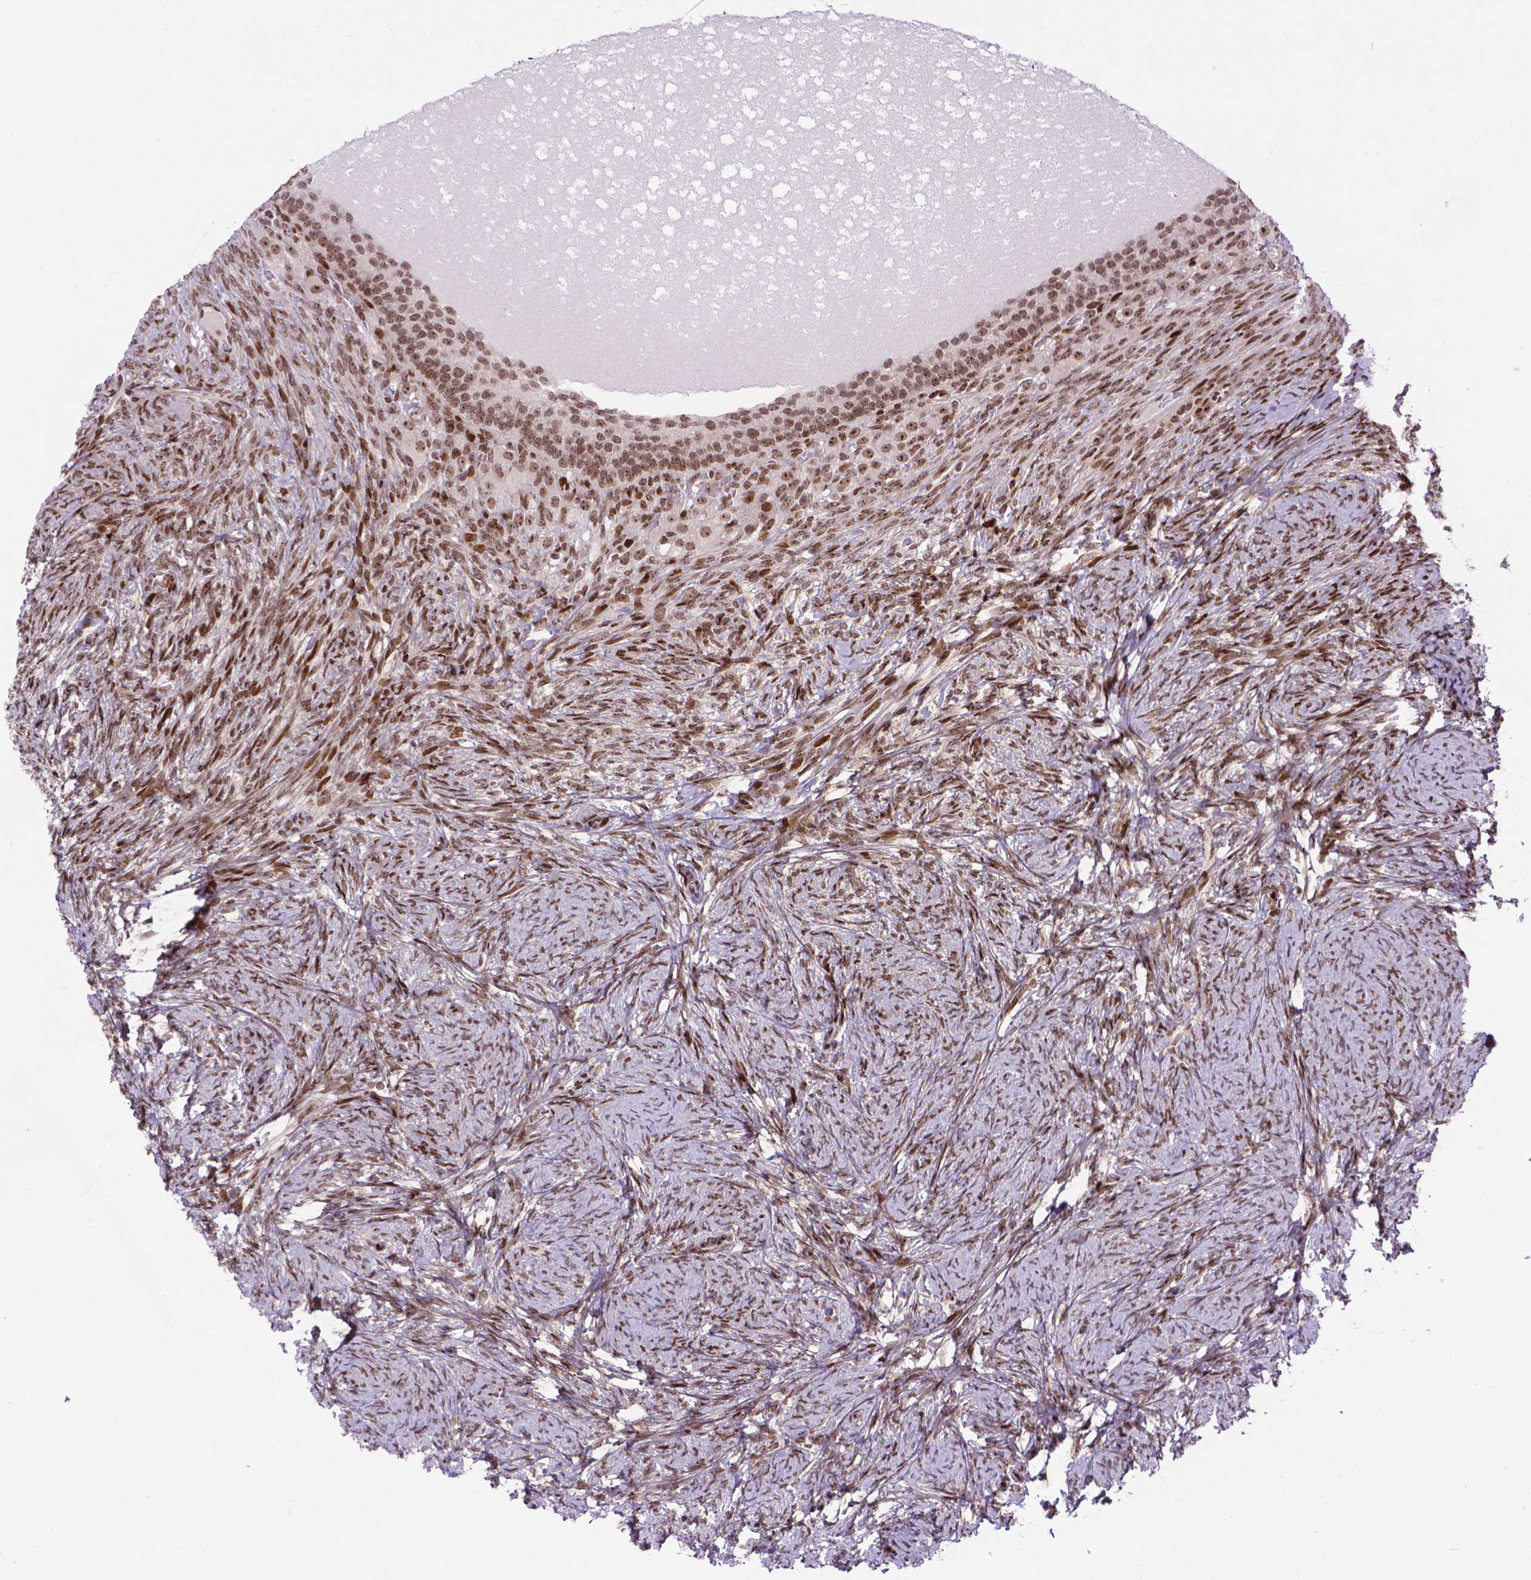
{"staining": {"intensity": "weak", "quantity": ">75%", "location": "nuclear"}, "tissue": "ovary", "cell_type": "Follicle cells", "image_type": "normal", "snomed": [{"axis": "morphology", "description": "Normal tissue, NOS"}, {"axis": "topography", "description": "Ovary"}], "caption": "Immunohistochemical staining of unremarkable human ovary exhibits weak nuclear protein expression in about >75% of follicle cells.", "gene": "AMER1", "patient": {"sex": "female", "age": 34}}